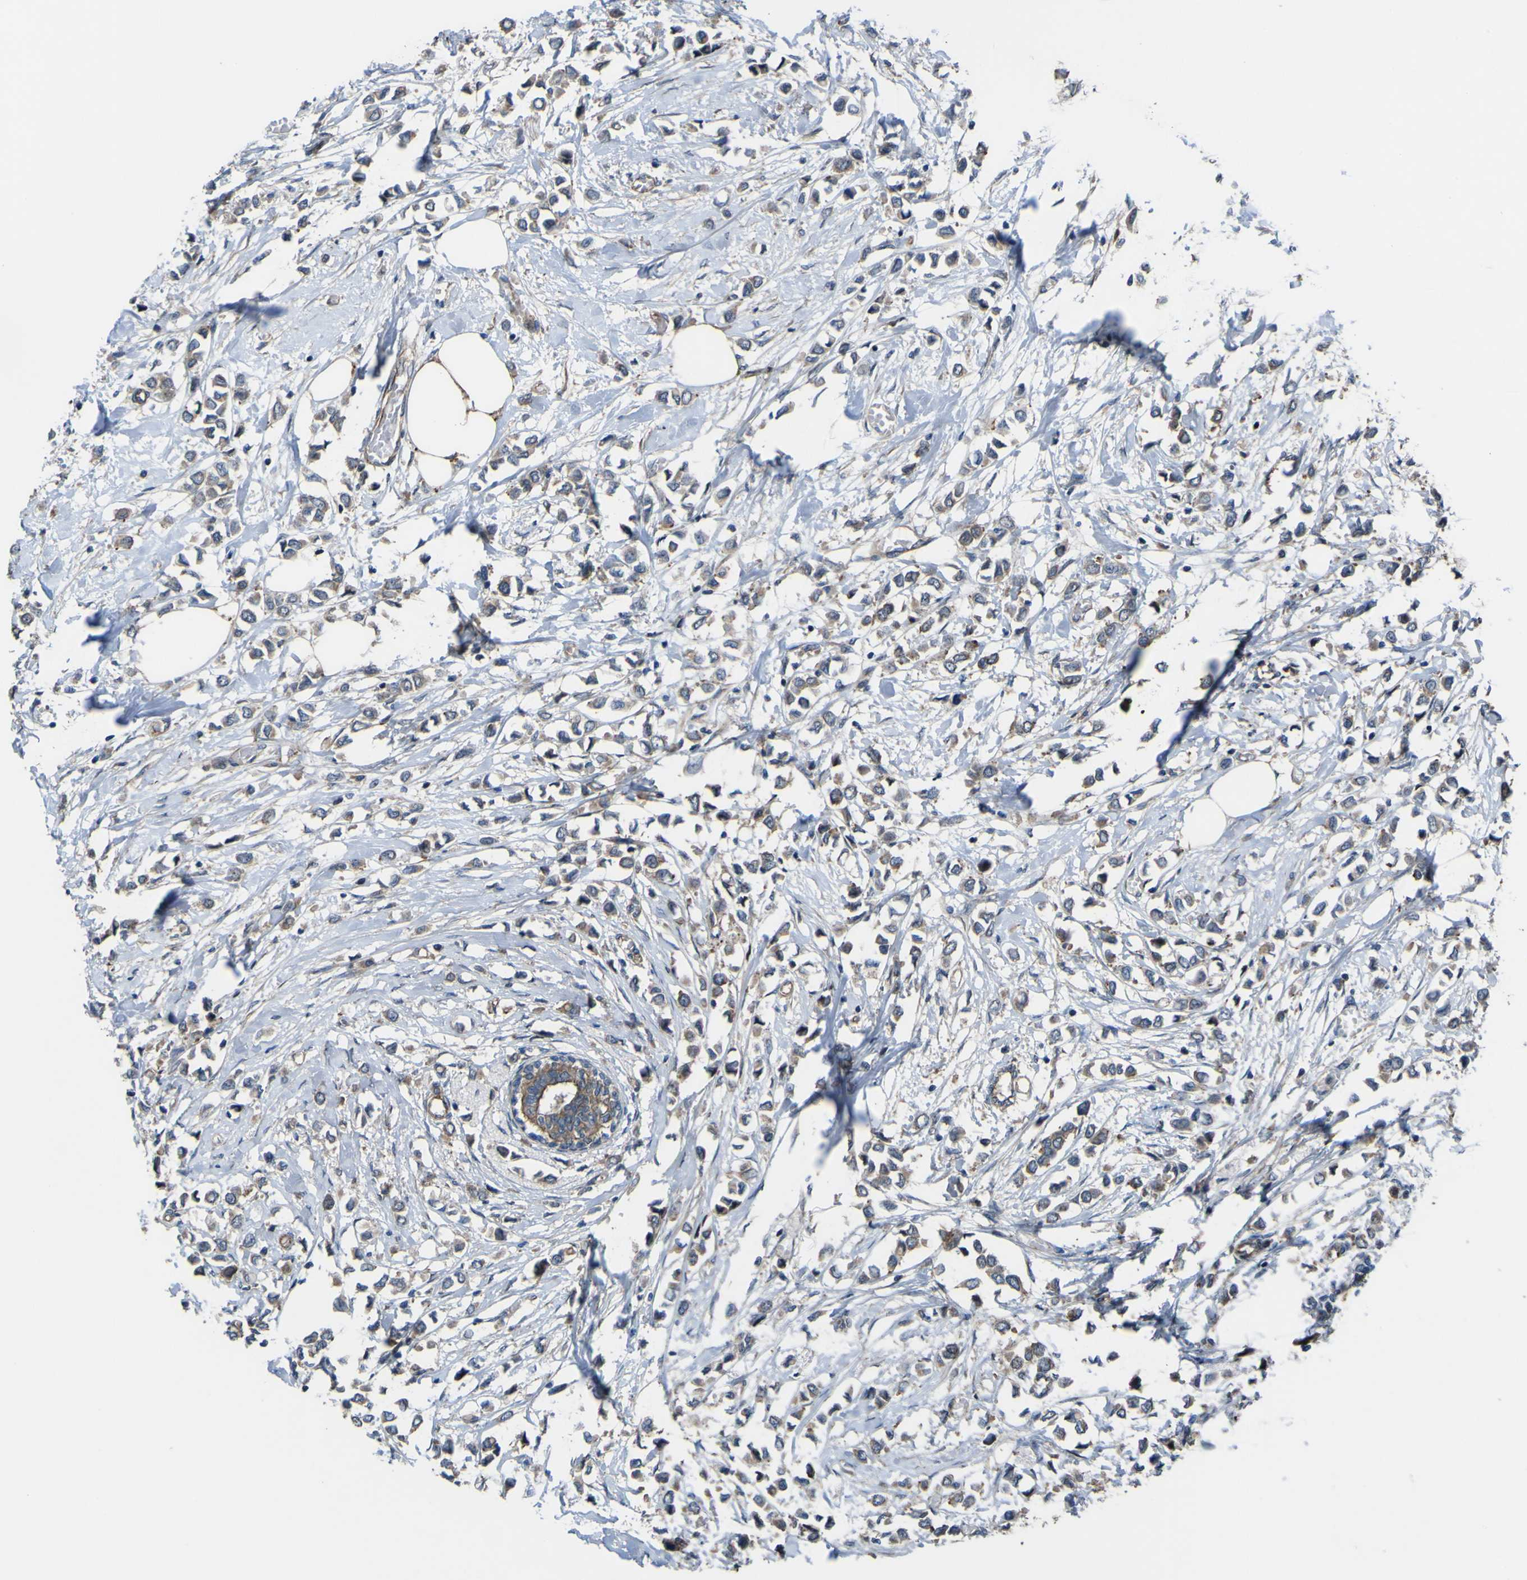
{"staining": {"intensity": "weak", "quantity": ">75%", "location": "cytoplasmic/membranous"}, "tissue": "breast cancer", "cell_type": "Tumor cells", "image_type": "cancer", "snomed": [{"axis": "morphology", "description": "Lobular carcinoma"}, {"axis": "topography", "description": "Breast"}], "caption": "Breast cancer (lobular carcinoma) stained with immunohistochemistry displays weak cytoplasmic/membranous positivity in approximately >75% of tumor cells. The protein of interest is shown in brown color, while the nuclei are stained blue.", "gene": "FBXO30", "patient": {"sex": "female", "age": 51}}